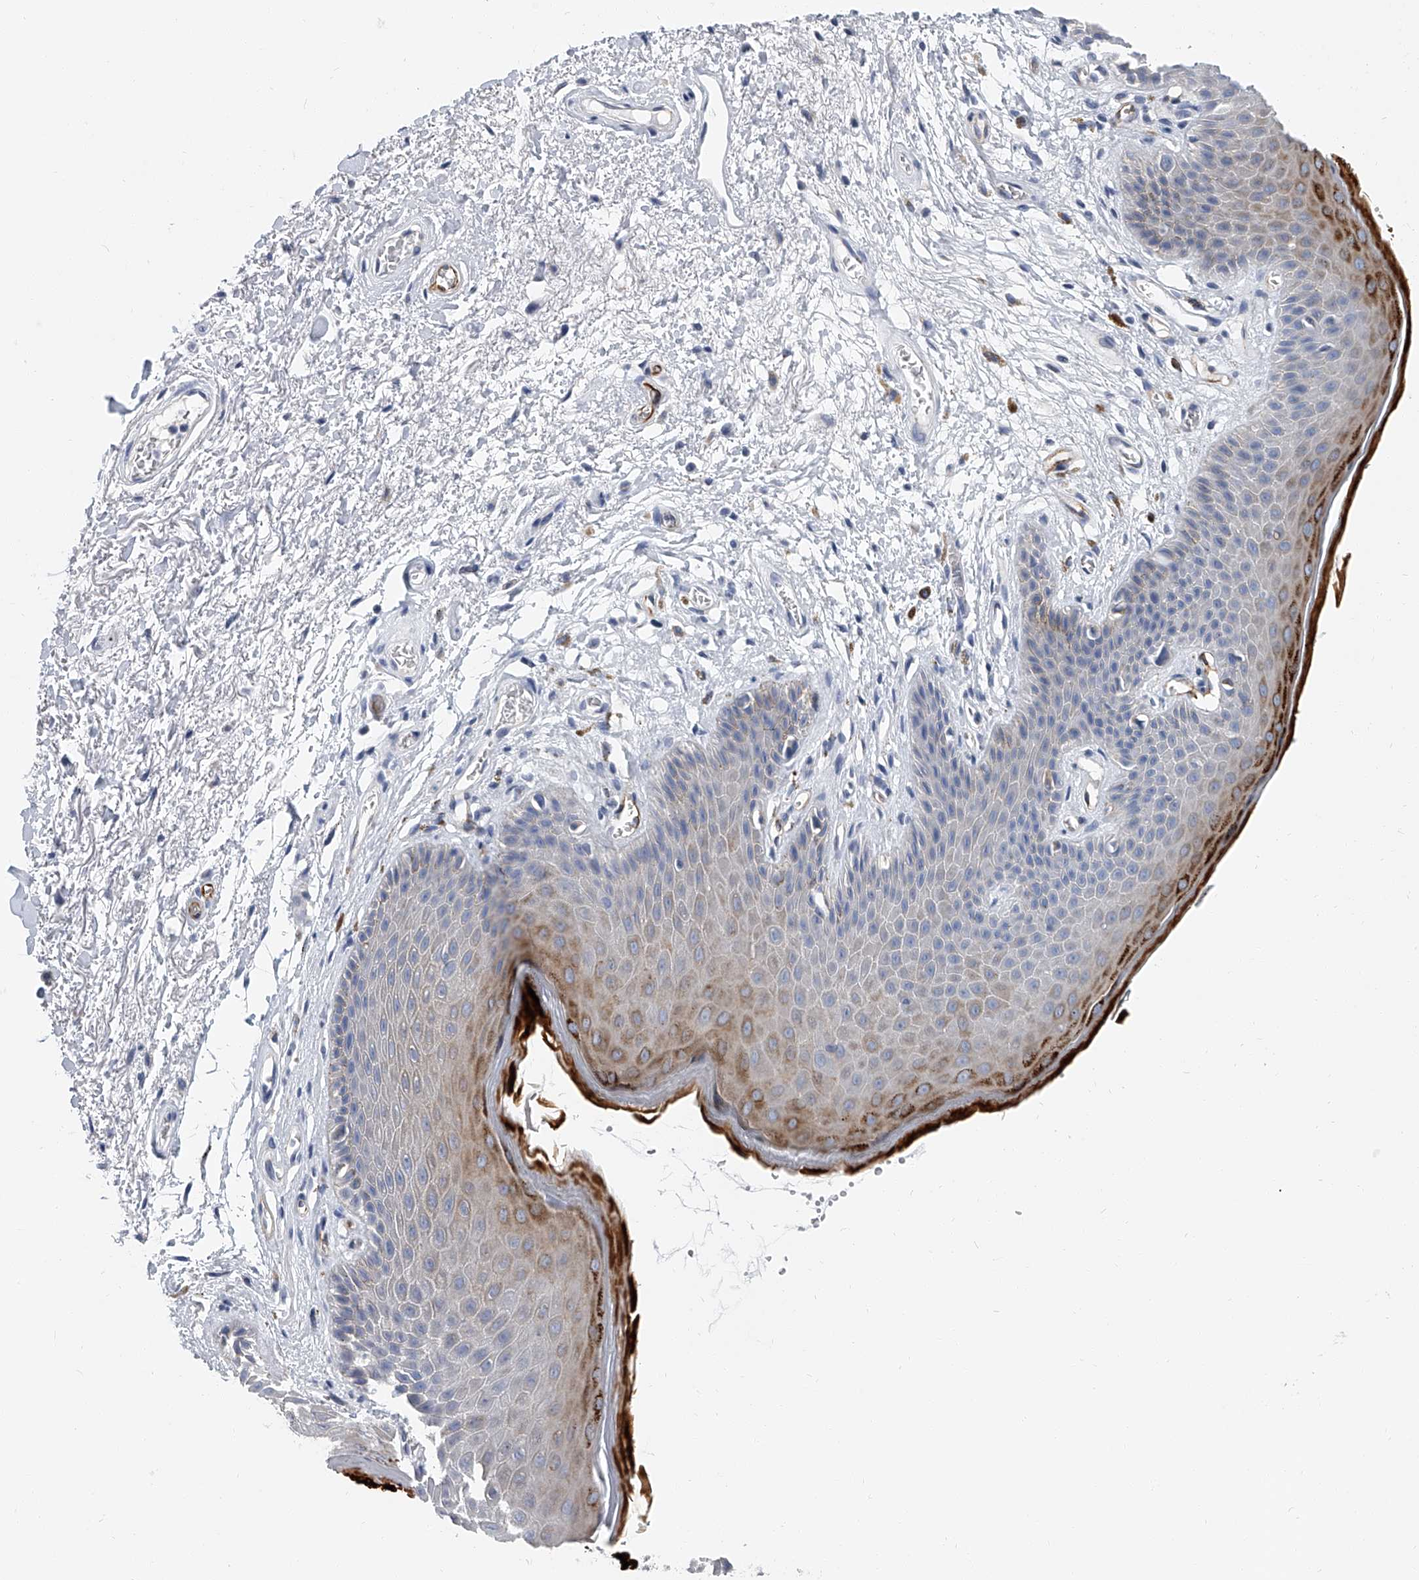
{"staining": {"intensity": "moderate", "quantity": "<25%", "location": "cytoplasmic/membranous"}, "tissue": "skin", "cell_type": "Epidermal cells", "image_type": "normal", "snomed": [{"axis": "morphology", "description": "Normal tissue, NOS"}, {"axis": "topography", "description": "Anal"}], "caption": "DAB (3,3'-diaminobenzidine) immunohistochemical staining of normal human skin reveals moderate cytoplasmic/membranous protein staining in approximately <25% of epidermal cells.", "gene": "KIRREL1", "patient": {"sex": "male", "age": 74}}